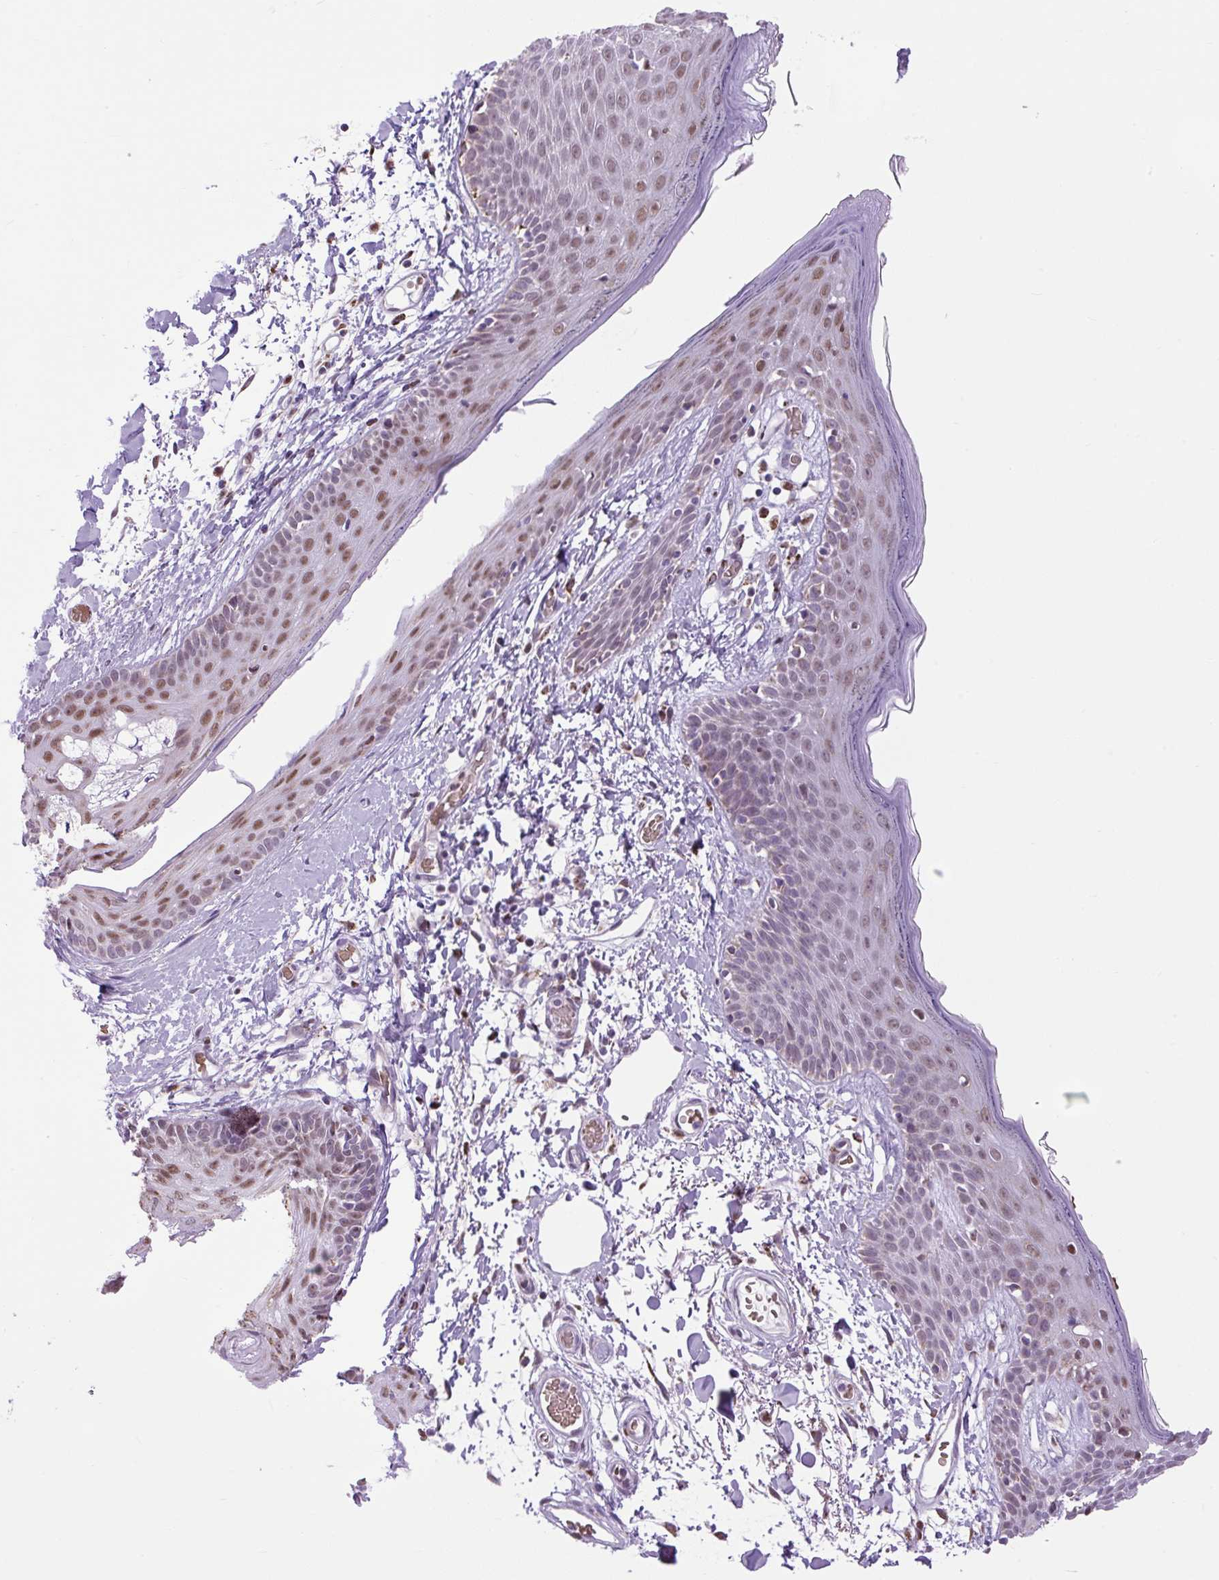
{"staining": {"intensity": "negative", "quantity": "none", "location": "none"}, "tissue": "skin", "cell_type": "Fibroblasts", "image_type": "normal", "snomed": [{"axis": "morphology", "description": "Normal tissue, NOS"}, {"axis": "topography", "description": "Skin"}], "caption": "A high-resolution photomicrograph shows immunohistochemistry (IHC) staining of benign skin, which demonstrates no significant staining in fibroblasts. (Stains: DAB (3,3'-diaminobenzidine) immunohistochemistry with hematoxylin counter stain, Microscopy: brightfield microscopy at high magnification).", "gene": "SCO2", "patient": {"sex": "male", "age": 79}}